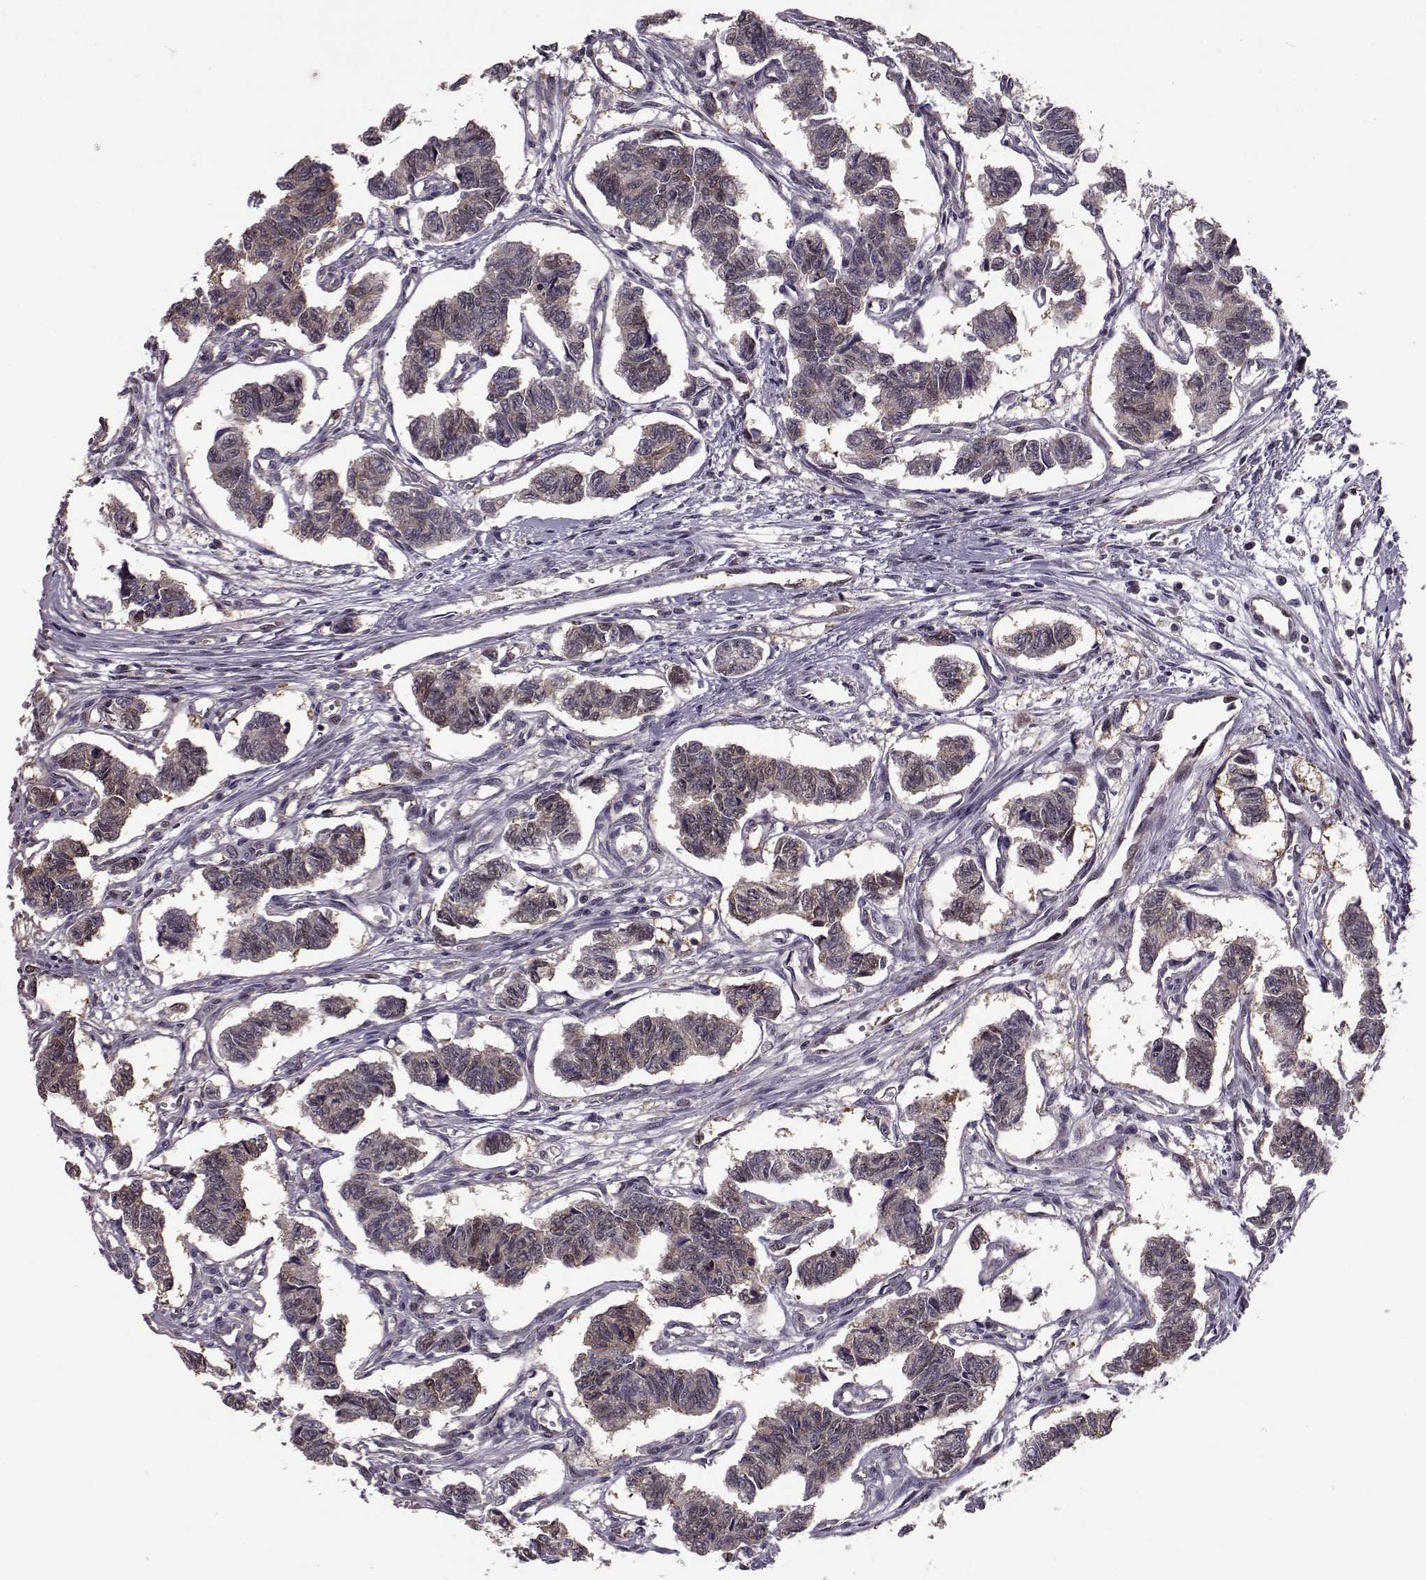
{"staining": {"intensity": "negative", "quantity": "none", "location": "none"}, "tissue": "carcinoid", "cell_type": "Tumor cells", "image_type": "cancer", "snomed": [{"axis": "morphology", "description": "Carcinoid, malignant, NOS"}, {"axis": "topography", "description": "Kidney"}], "caption": "IHC micrograph of carcinoid (malignant) stained for a protein (brown), which displays no staining in tumor cells.", "gene": "RANBP1", "patient": {"sex": "female", "age": 41}}